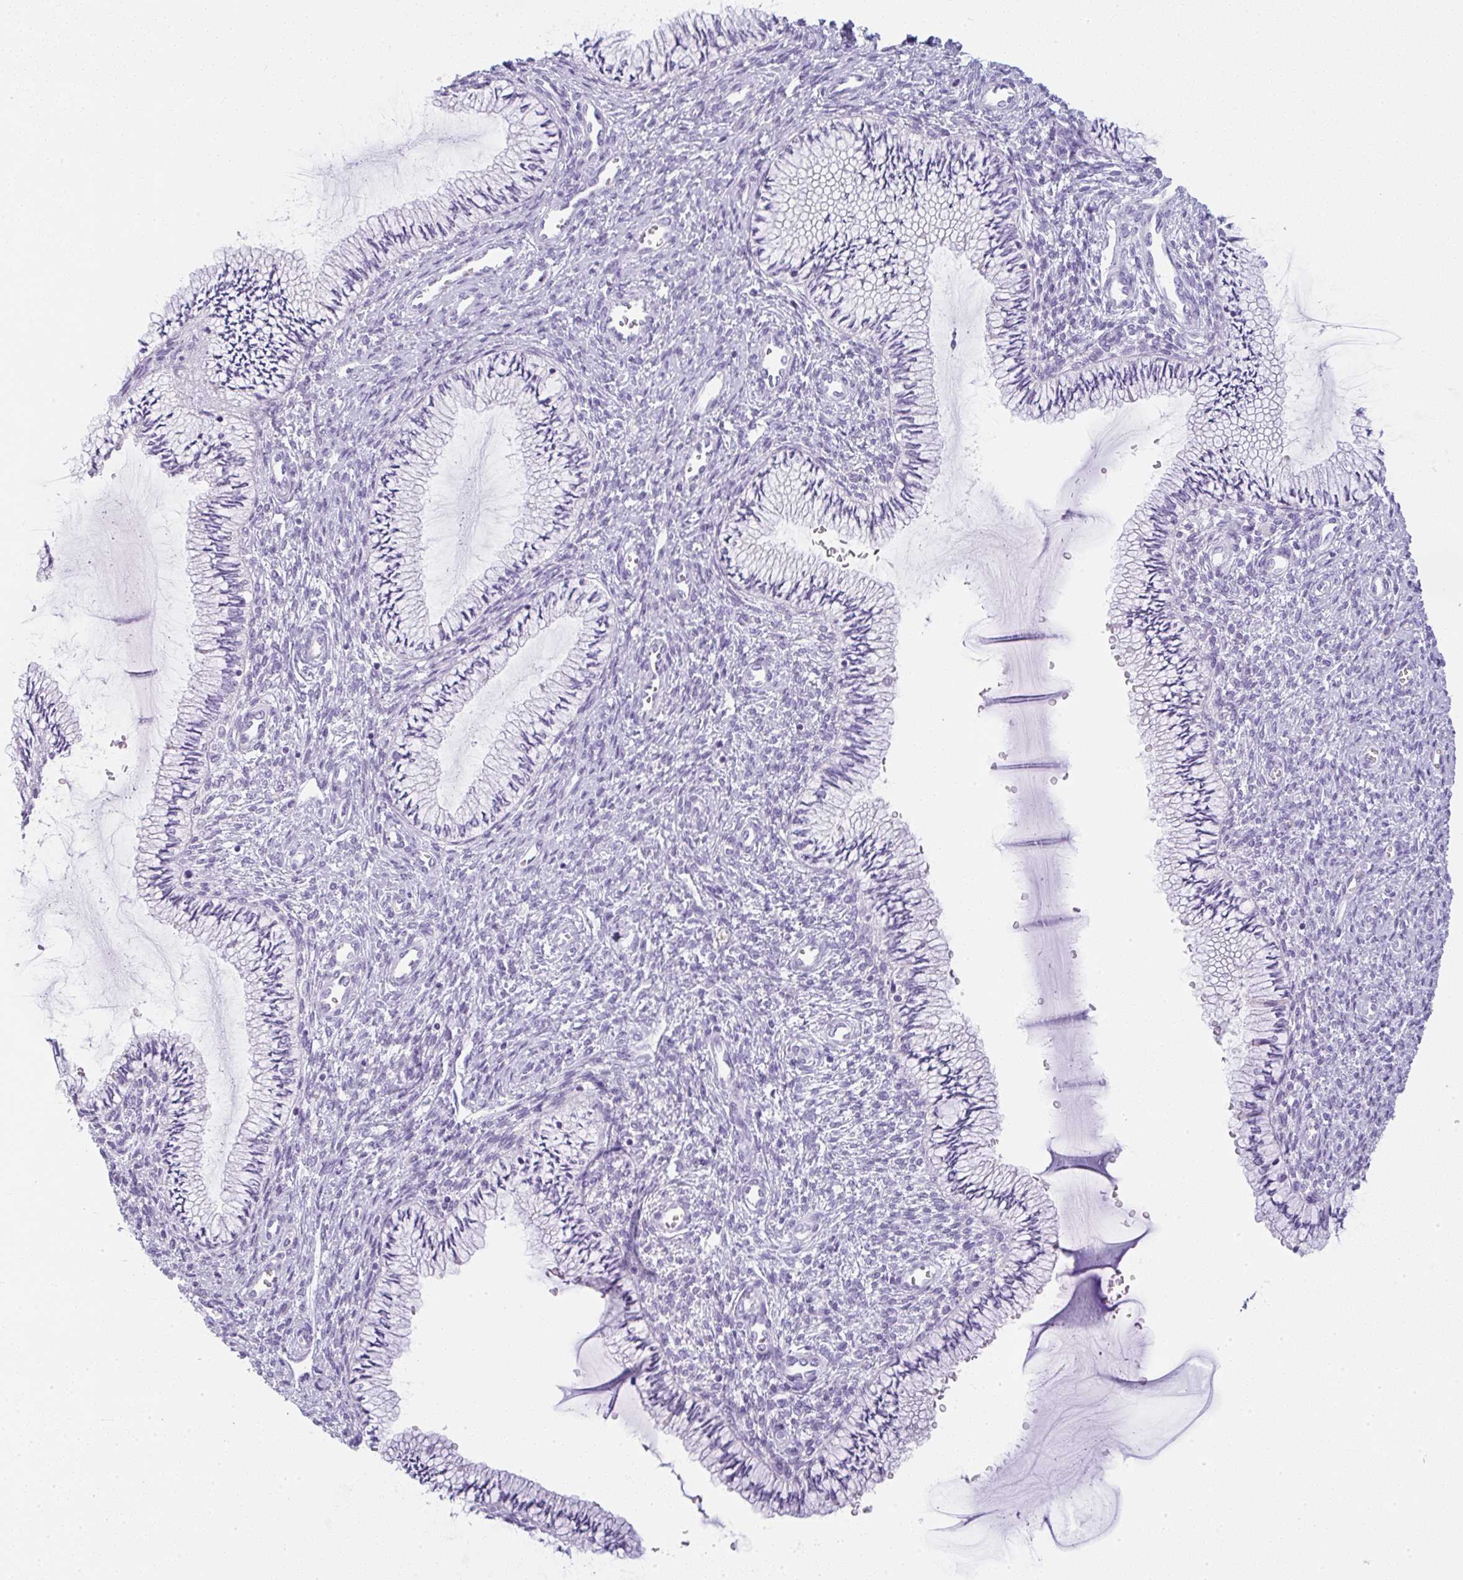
{"staining": {"intensity": "negative", "quantity": "none", "location": "none"}, "tissue": "cervix", "cell_type": "Glandular cells", "image_type": "normal", "snomed": [{"axis": "morphology", "description": "Normal tissue, NOS"}, {"axis": "topography", "description": "Cervix"}], "caption": "Glandular cells show no significant expression in normal cervix. (DAB (3,3'-diaminobenzidine) immunohistochemistry (IHC) visualized using brightfield microscopy, high magnification).", "gene": "LPAR4", "patient": {"sex": "female", "age": 24}}